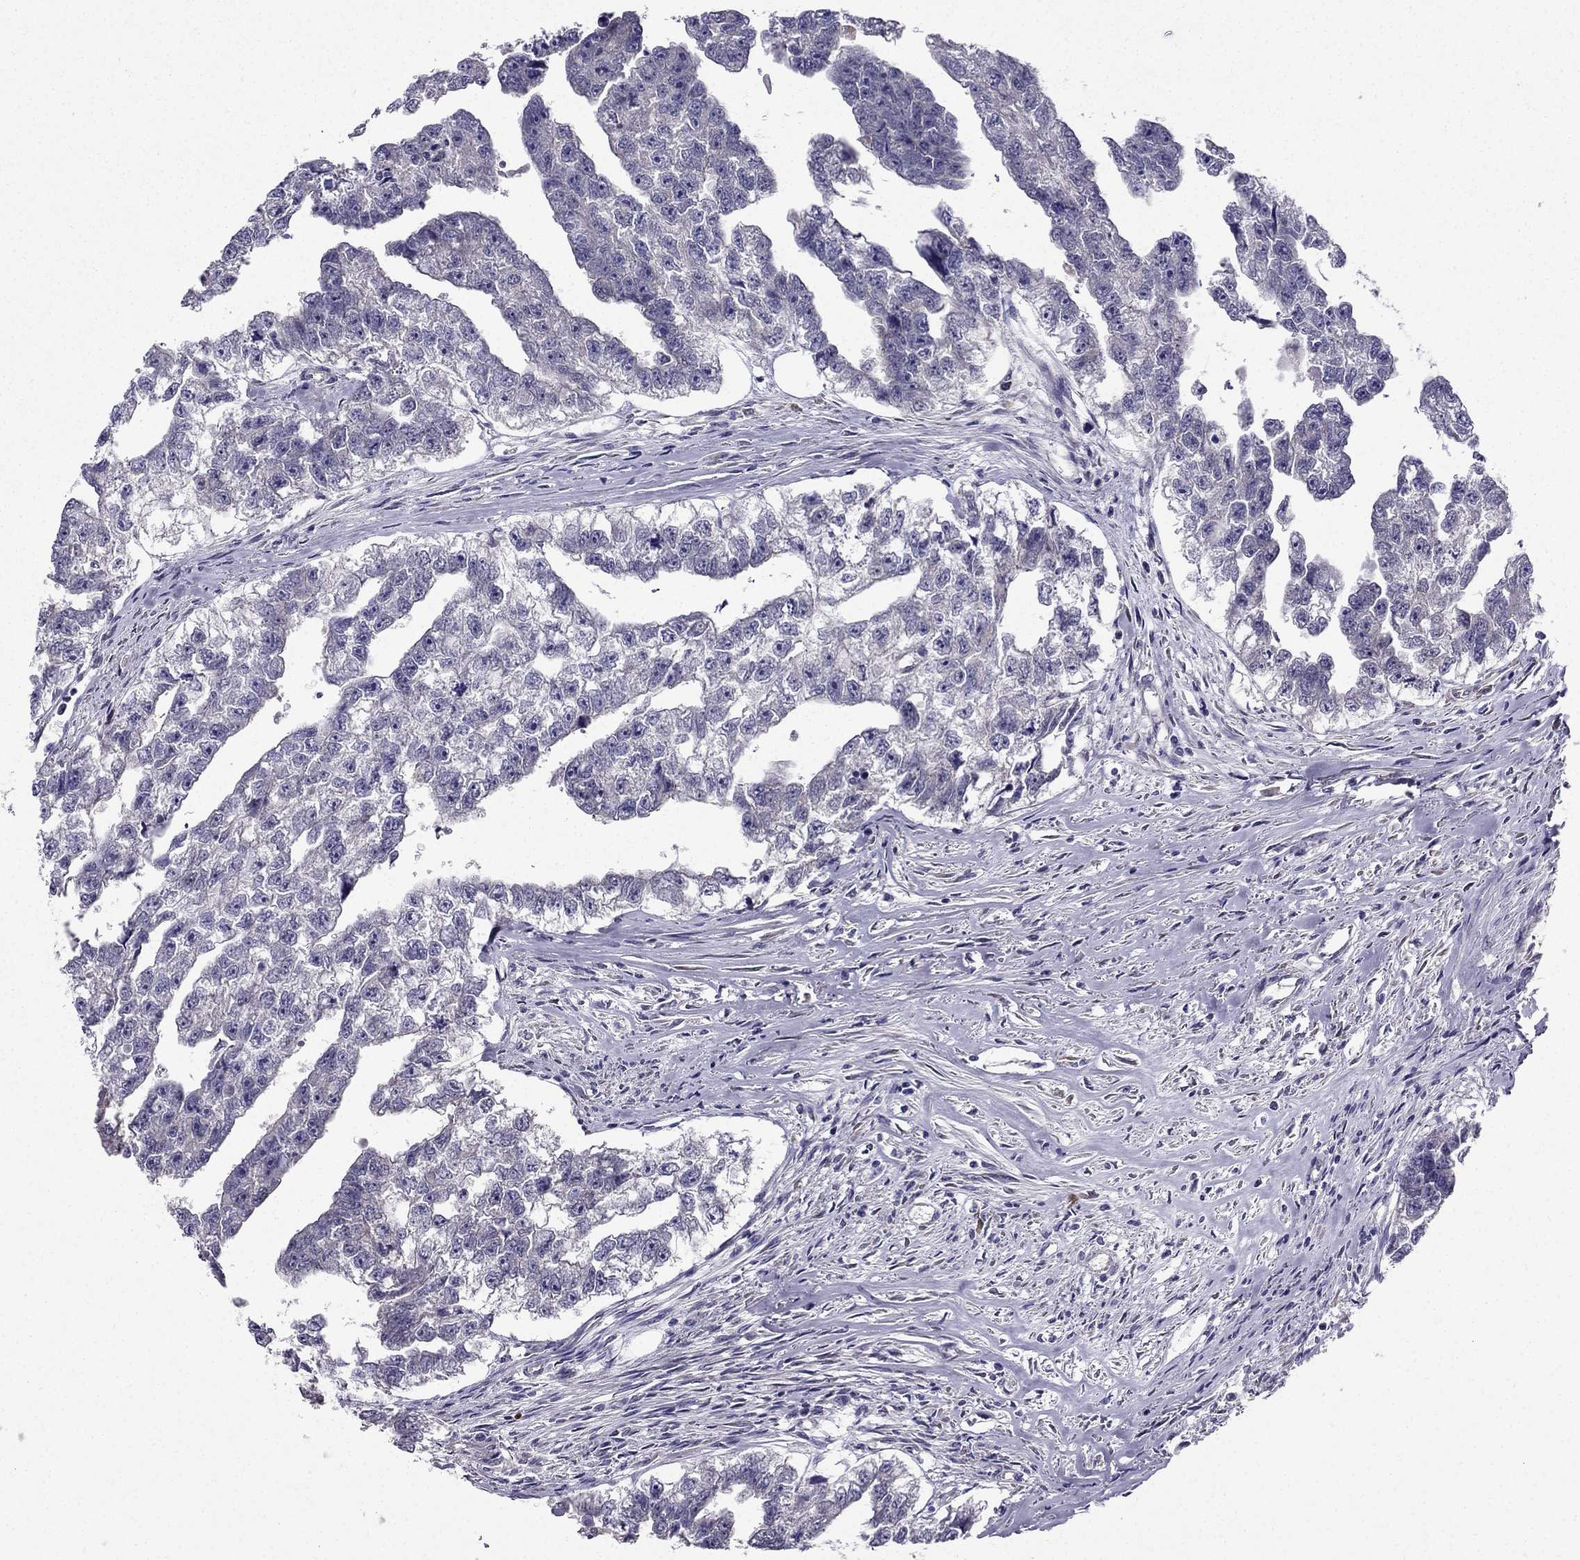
{"staining": {"intensity": "negative", "quantity": "none", "location": "none"}, "tissue": "testis cancer", "cell_type": "Tumor cells", "image_type": "cancer", "snomed": [{"axis": "morphology", "description": "Carcinoma, Embryonal, NOS"}, {"axis": "morphology", "description": "Teratoma, malignant, NOS"}, {"axis": "topography", "description": "Testis"}], "caption": "Protein analysis of testis teratoma (malignant) exhibits no significant staining in tumor cells.", "gene": "ARHGEF28", "patient": {"sex": "male", "age": 44}}